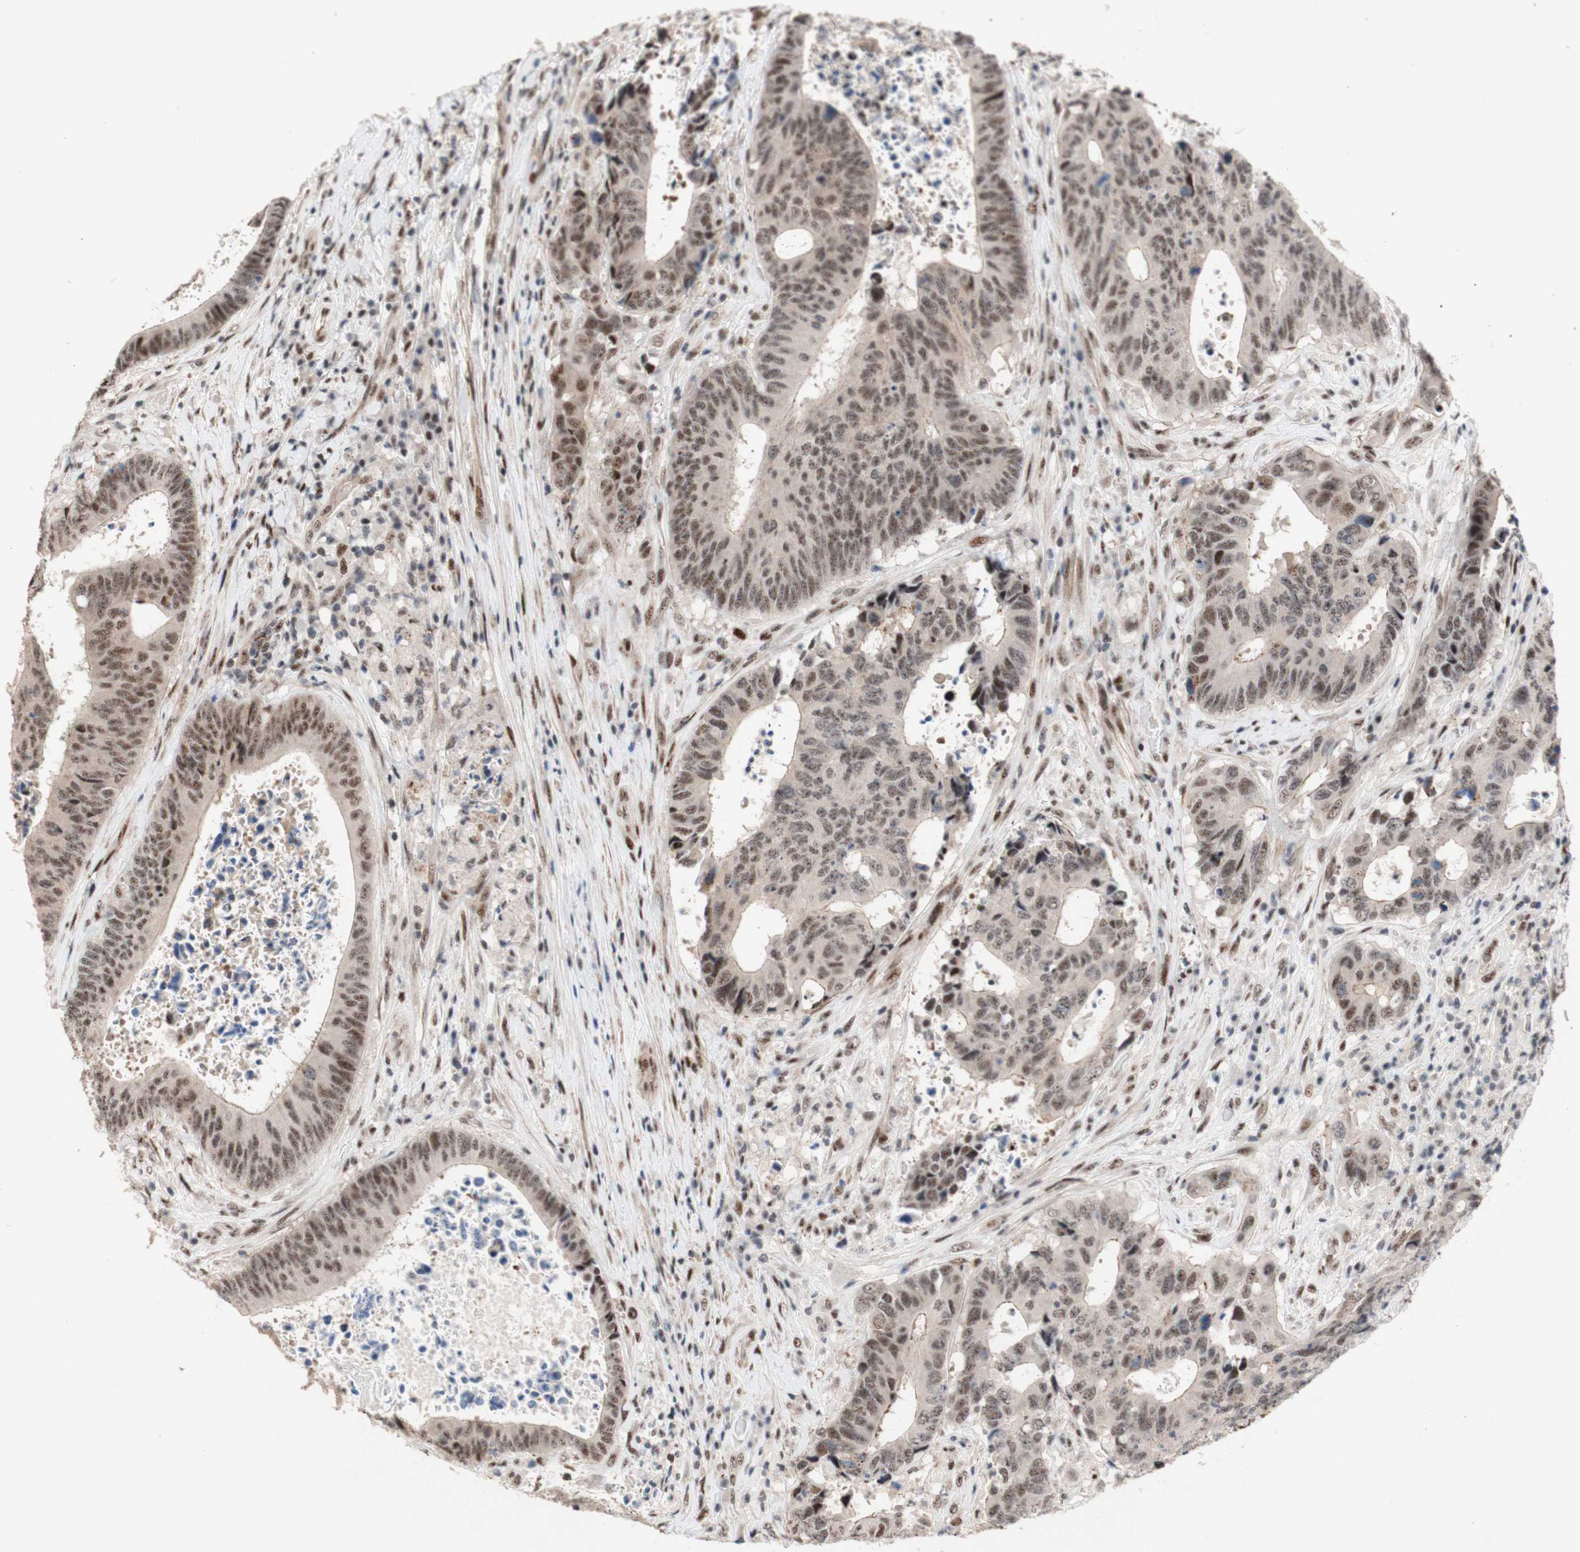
{"staining": {"intensity": "moderate", "quantity": ">75%", "location": "nuclear"}, "tissue": "colorectal cancer", "cell_type": "Tumor cells", "image_type": "cancer", "snomed": [{"axis": "morphology", "description": "Adenocarcinoma, NOS"}, {"axis": "topography", "description": "Rectum"}], "caption": "About >75% of tumor cells in colorectal adenocarcinoma demonstrate moderate nuclear protein positivity as visualized by brown immunohistochemical staining.", "gene": "TLE1", "patient": {"sex": "male", "age": 72}}